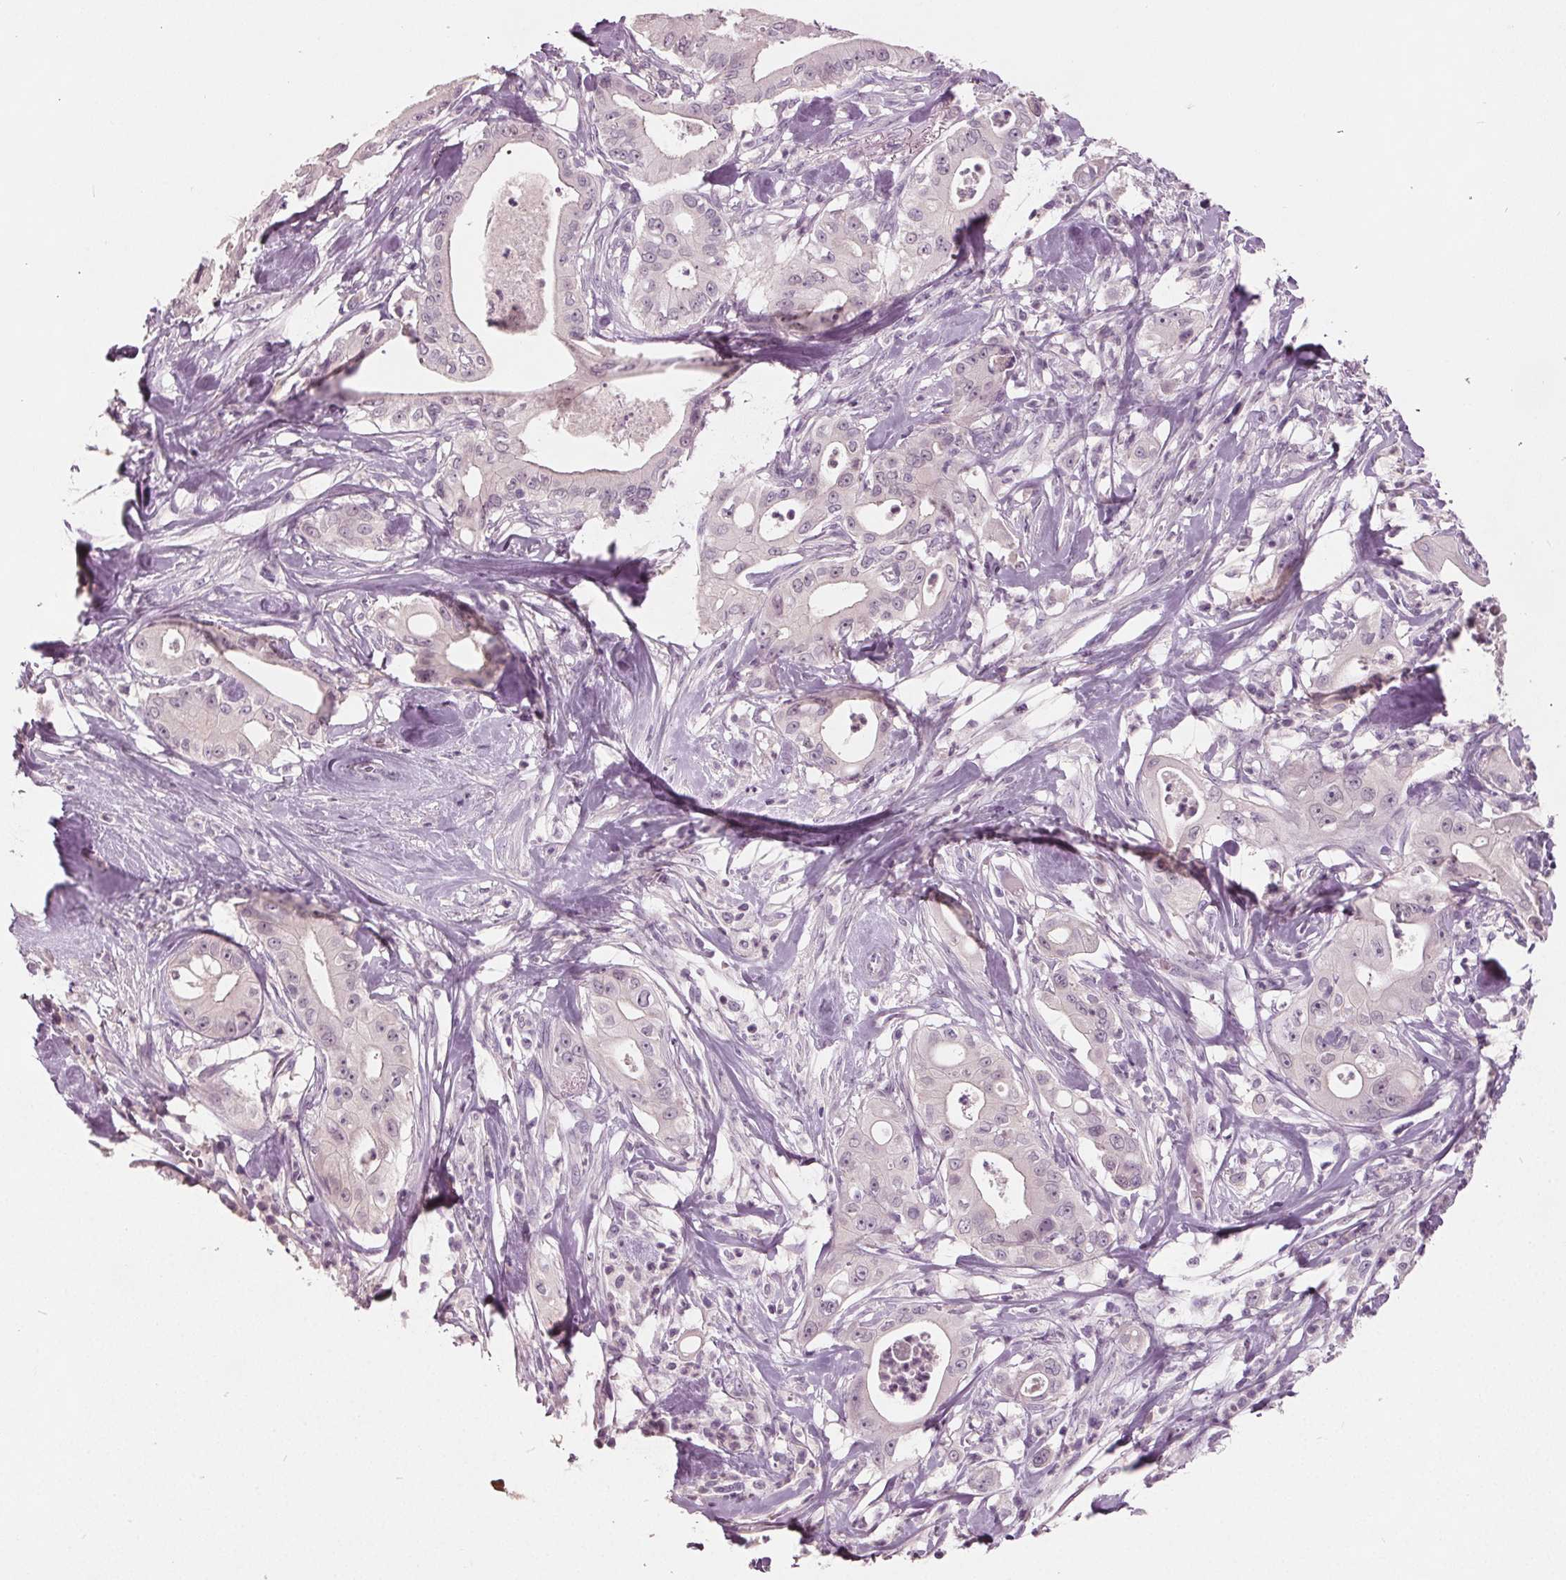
{"staining": {"intensity": "negative", "quantity": "none", "location": "none"}, "tissue": "pancreatic cancer", "cell_type": "Tumor cells", "image_type": "cancer", "snomed": [{"axis": "morphology", "description": "Adenocarcinoma, NOS"}, {"axis": "topography", "description": "Pancreas"}], "caption": "Immunohistochemistry (IHC) of pancreatic adenocarcinoma reveals no positivity in tumor cells.", "gene": "TKFC", "patient": {"sex": "male", "age": 71}}